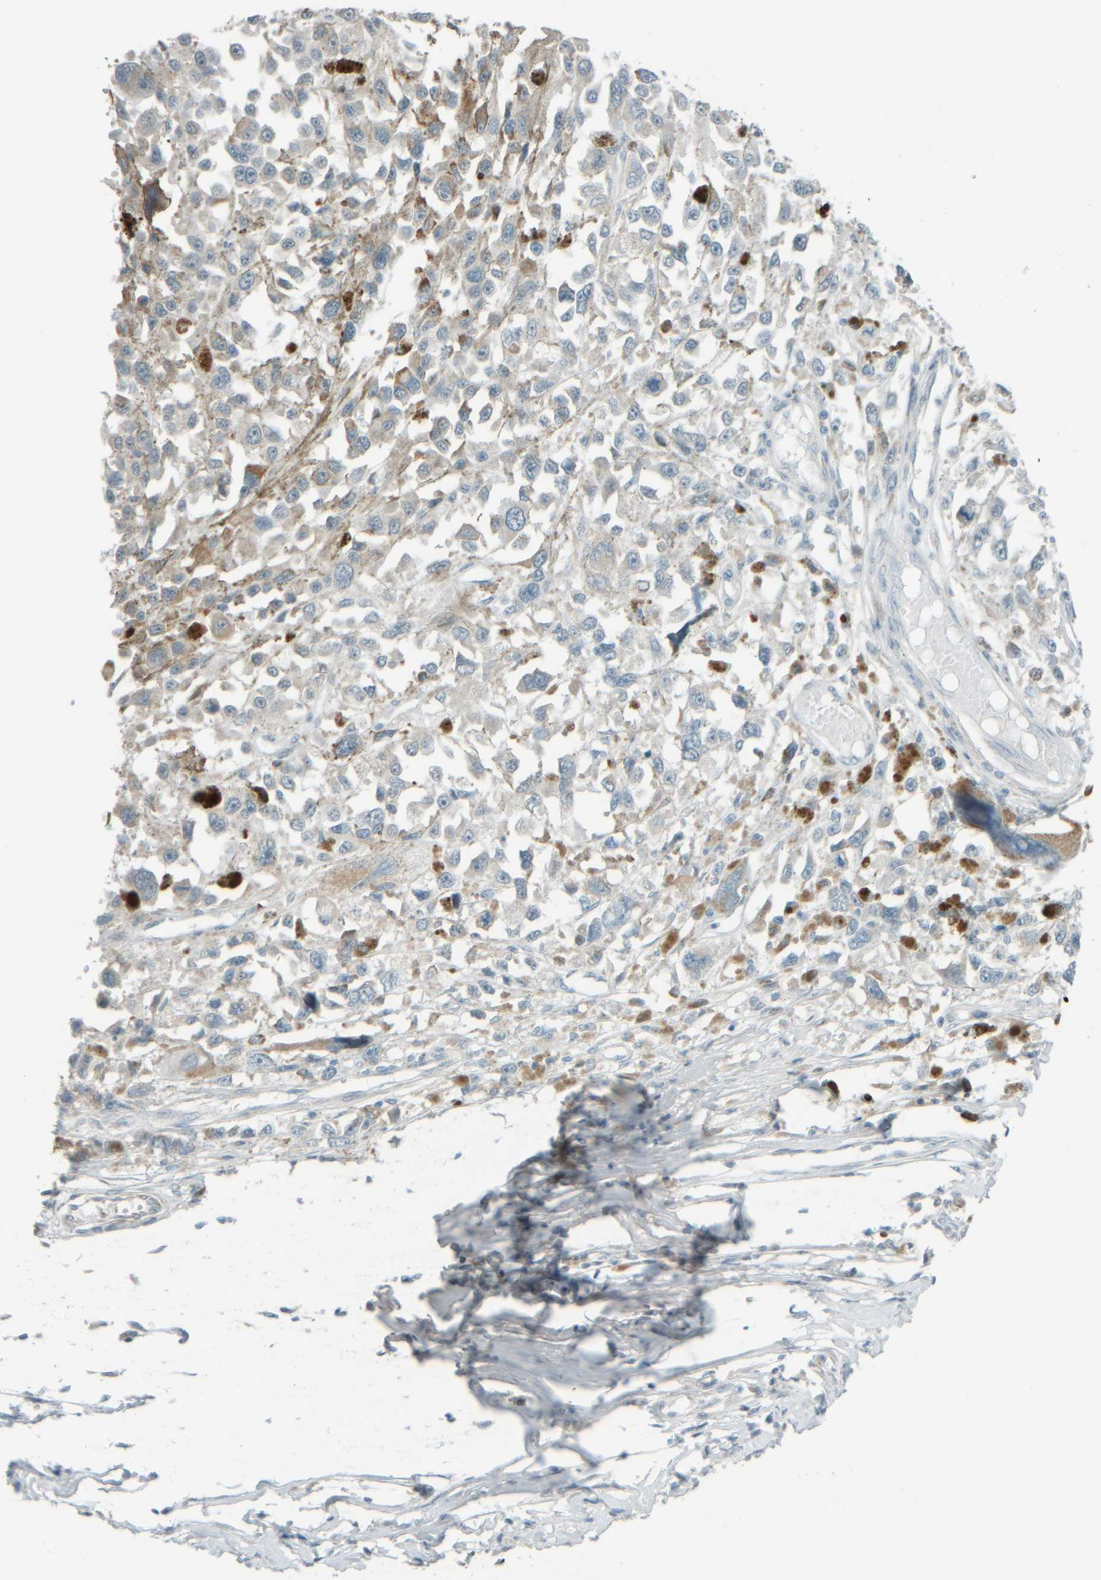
{"staining": {"intensity": "weak", "quantity": "25%-75%", "location": "cytoplasmic/membranous"}, "tissue": "melanoma", "cell_type": "Tumor cells", "image_type": "cancer", "snomed": [{"axis": "morphology", "description": "Malignant melanoma, Metastatic site"}, {"axis": "topography", "description": "Lymph node"}], "caption": "IHC (DAB) staining of human malignant melanoma (metastatic site) exhibits weak cytoplasmic/membranous protein expression in approximately 25%-75% of tumor cells. (Stains: DAB (3,3'-diaminobenzidine) in brown, nuclei in blue, Microscopy: brightfield microscopy at high magnification).", "gene": "PTGES3L-AARSD1", "patient": {"sex": "male", "age": 59}}